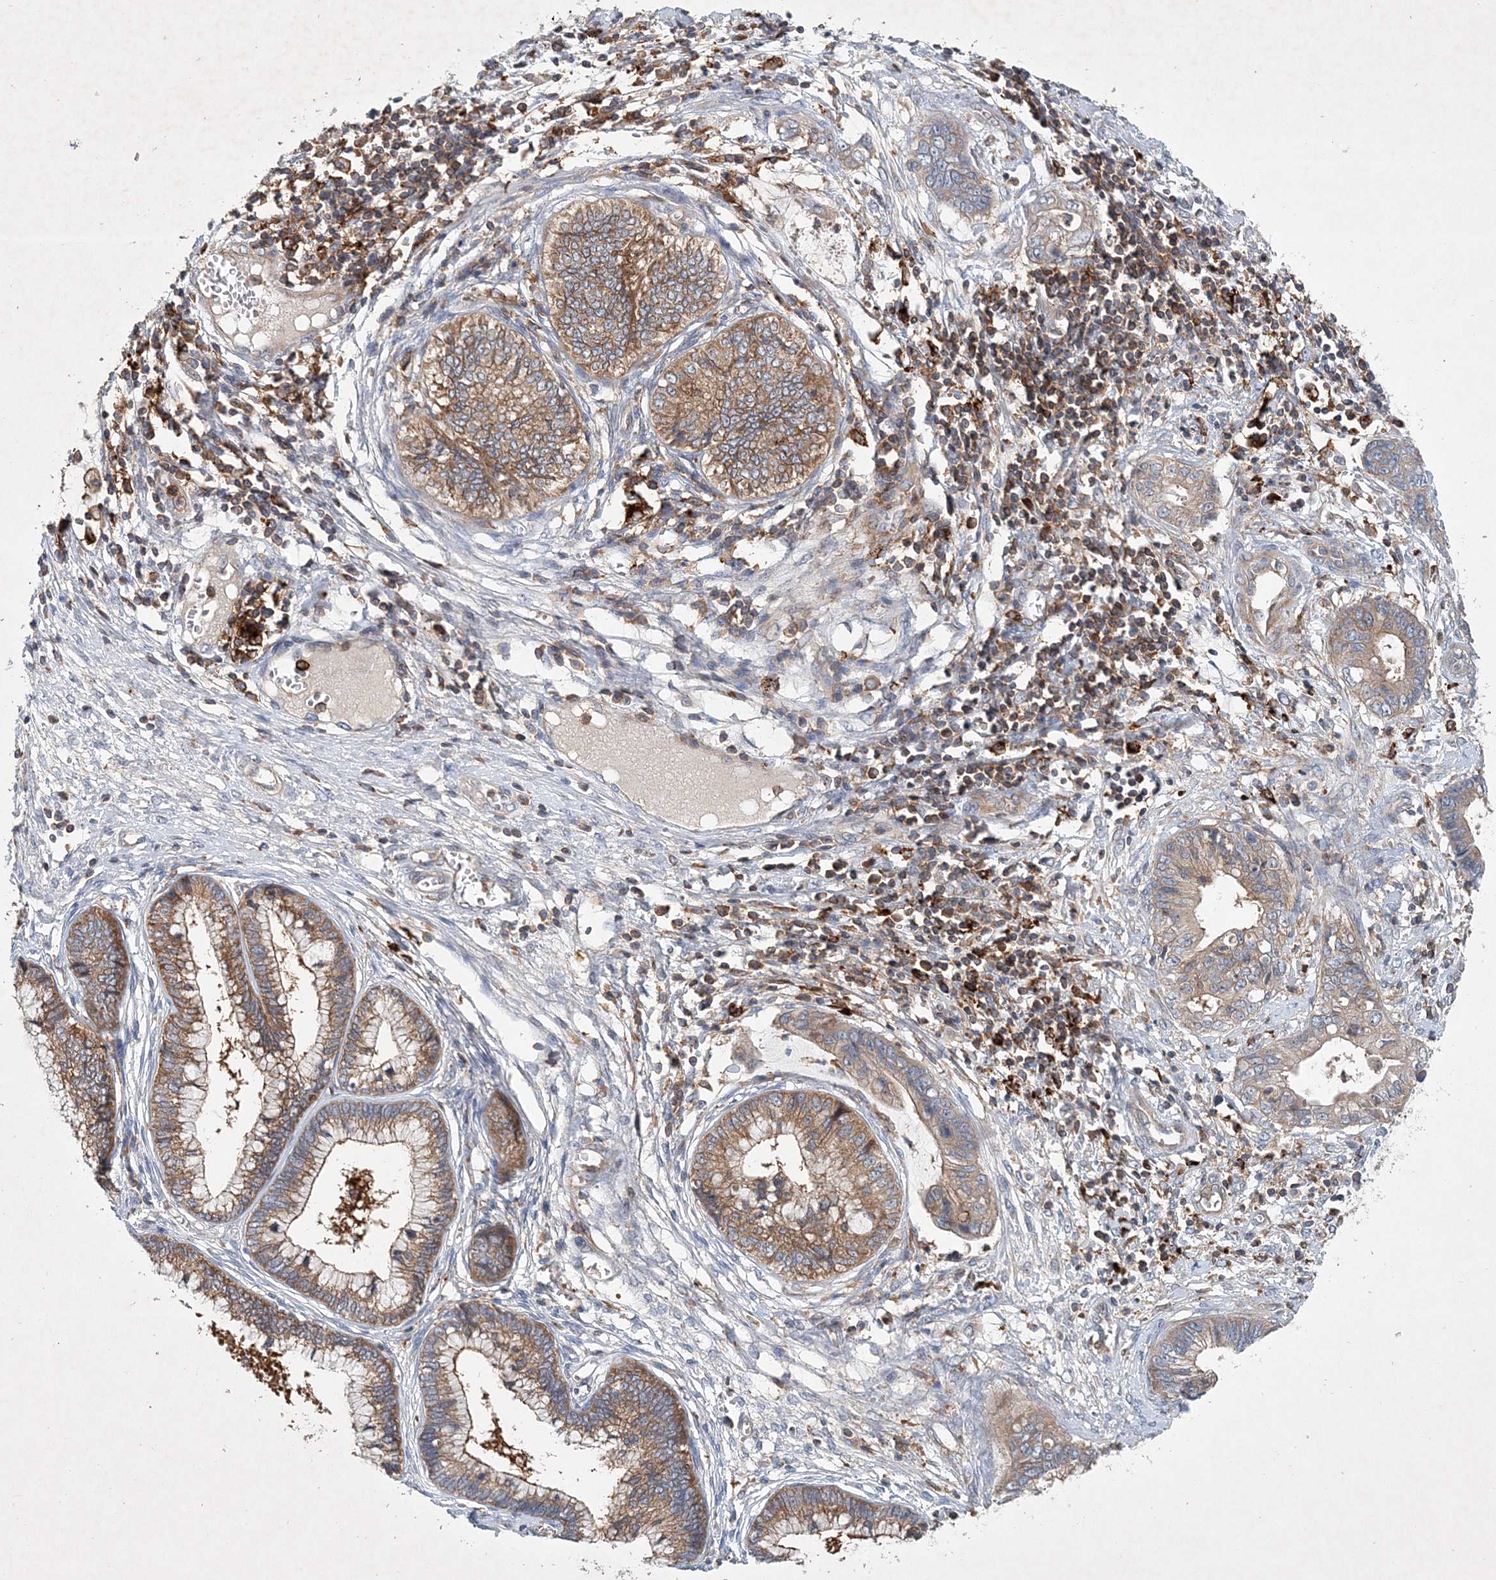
{"staining": {"intensity": "moderate", "quantity": "25%-75%", "location": "cytoplasmic/membranous"}, "tissue": "cervical cancer", "cell_type": "Tumor cells", "image_type": "cancer", "snomed": [{"axis": "morphology", "description": "Adenocarcinoma, NOS"}, {"axis": "topography", "description": "Cervix"}], "caption": "Moderate cytoplasmic/membranous protein staining is seen in about 25%-75% of tumor cells in cervical cancer.", "gene": "P2RY10", "patient": {"sex": "female", "age": 44}}